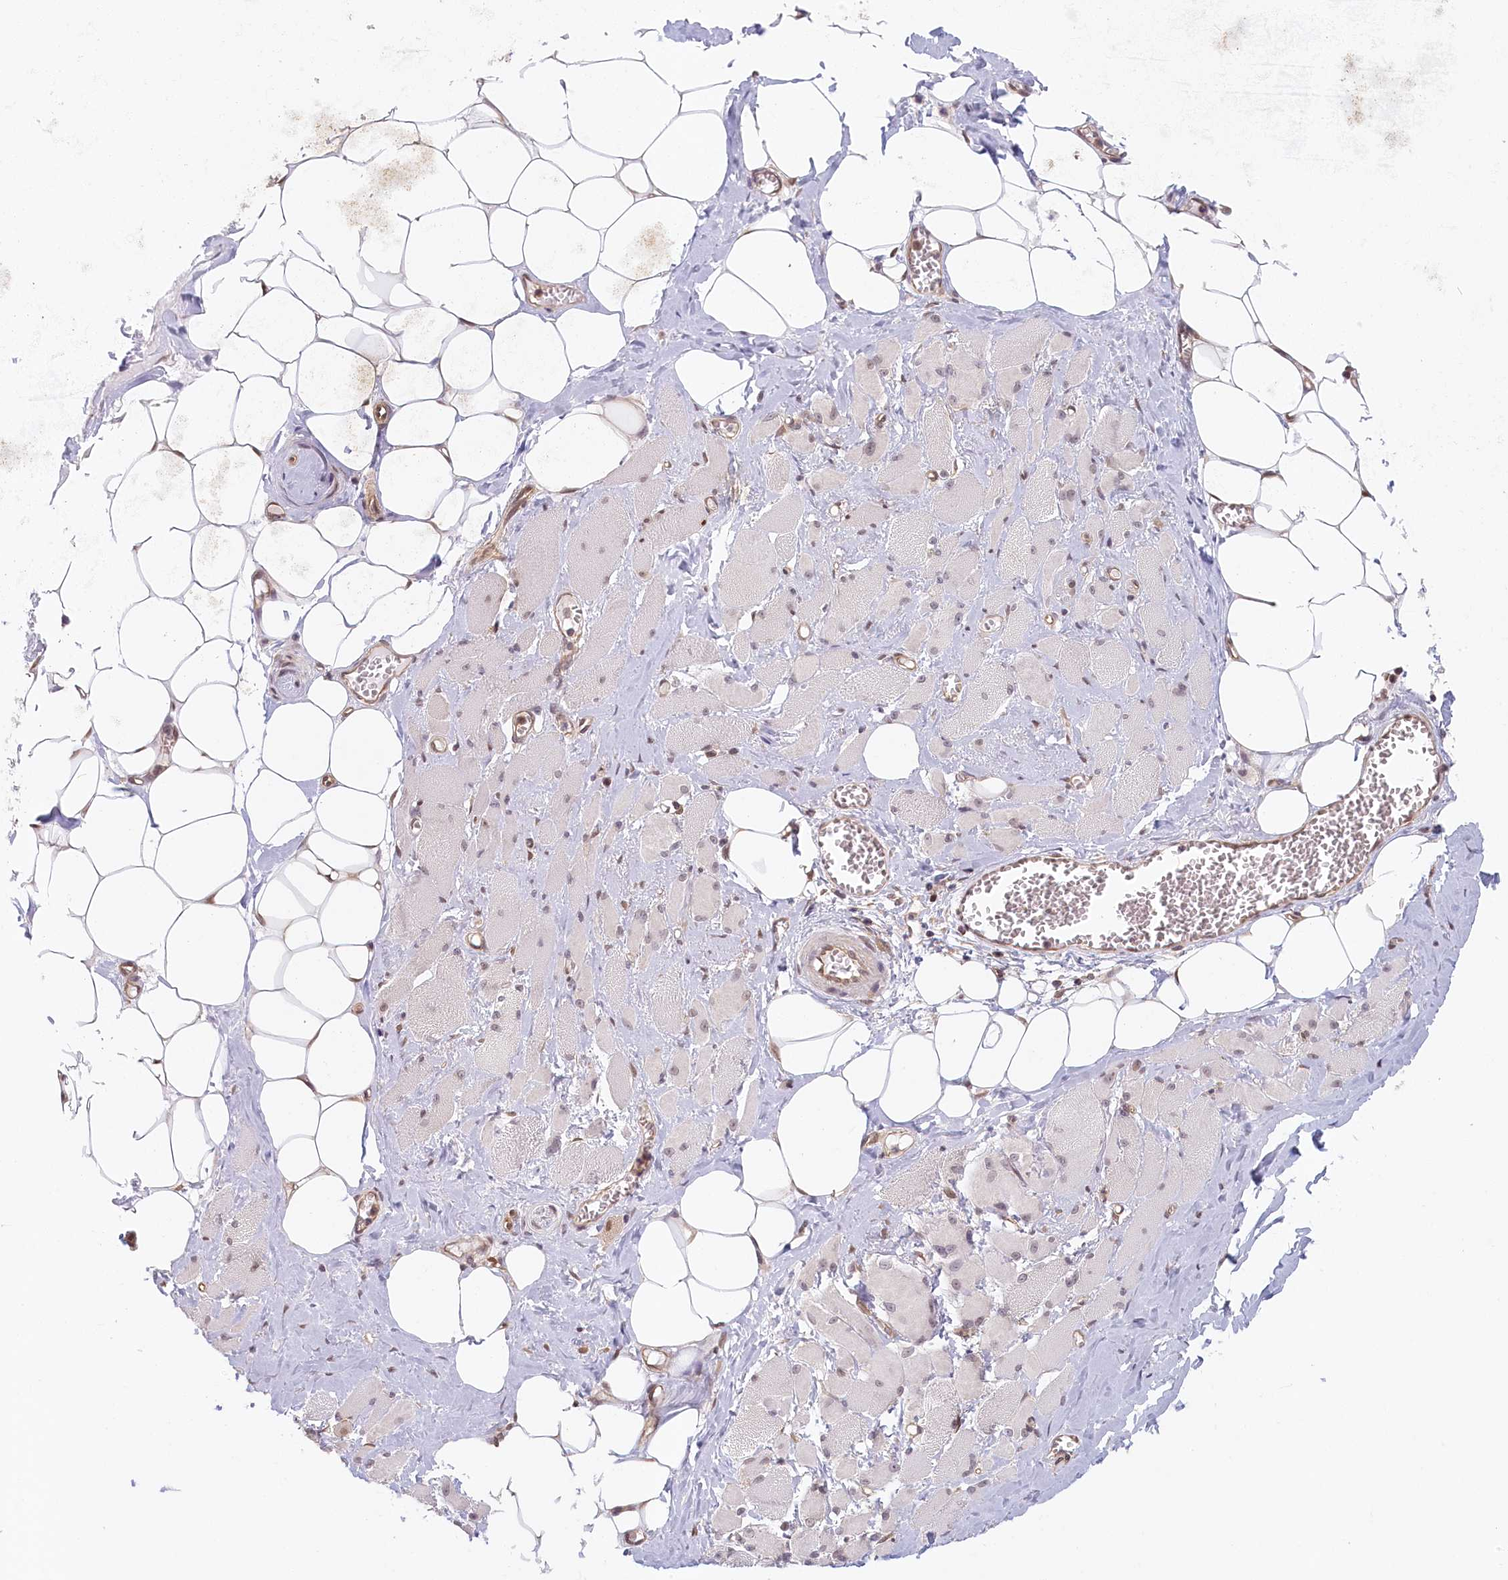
{"staining": {"intensity": "moderate", "quantity": "25%-75%", "location": "nuclear"}, "tissue": "skeletal muscle", "cell_type": "Myocytes", "image_type": "normal", "snomed": [{"axis": "morphology", "description": "Normal tissue, NOS"}, {"axis": "morphology", "description": "Basal cell carcinoma"}, {"axis": "topography", "description": "Skeletal muscle"}], "caption": "Skeletal muscle stained with a brown dye displays moderate nuclear positive staining in approximately 25%-75% of myocytes.", "gene": "C19orf44", "patient": {"sex": "female", "age": 64}}